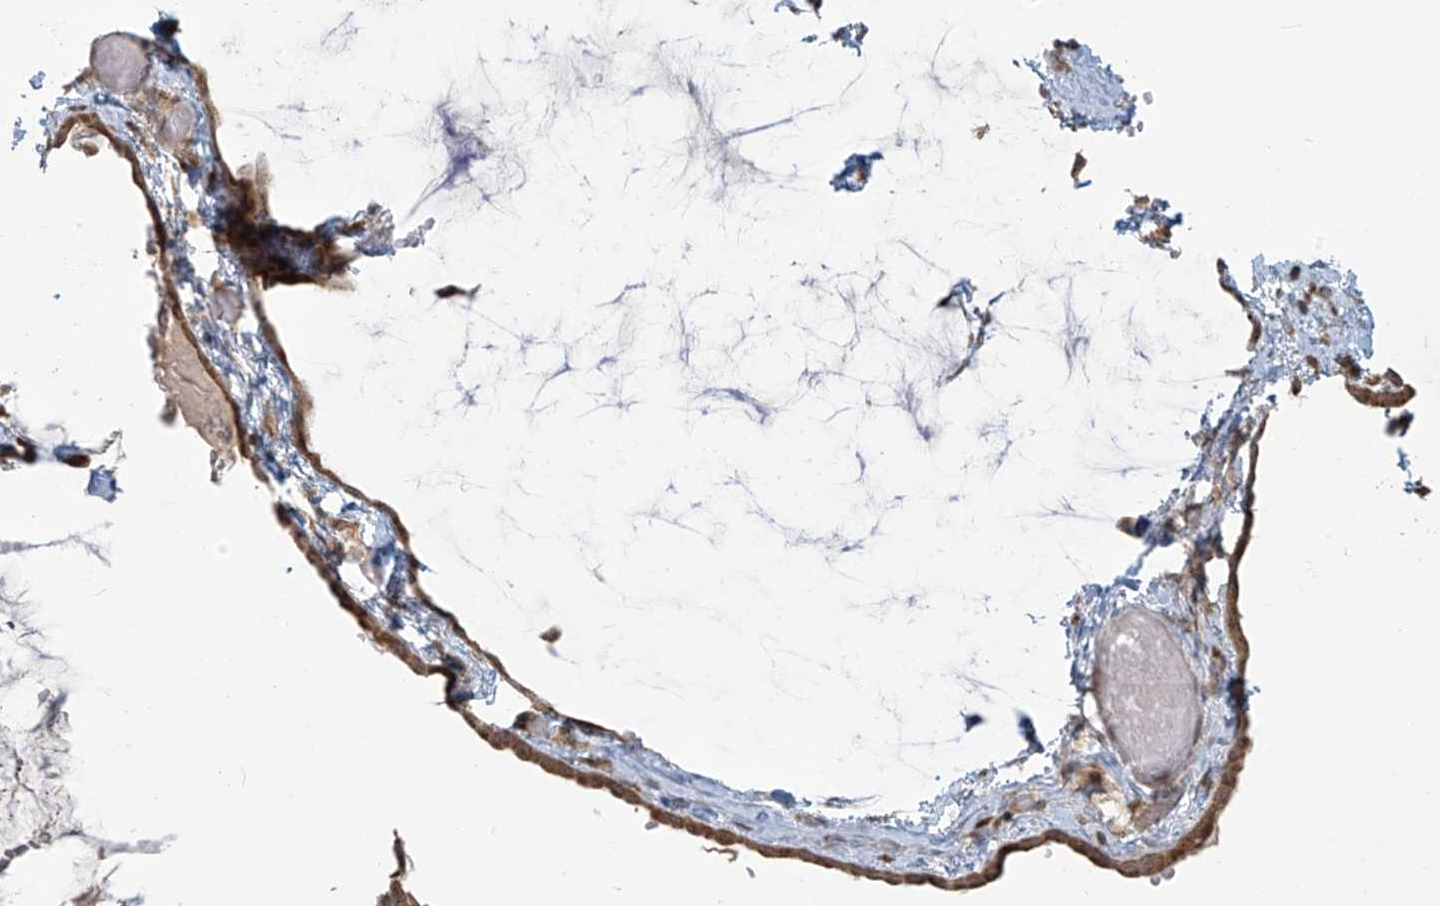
{"staining": {"intensity": "moderate", "quantity": ">75%", "location": "cytoplasmic/membranous"}, "tissue": "ovarian cancer", "cell_type": "Tumor cells", "image_type": "cancer", "snomed": [{"axis": "morphology", "description": "Cystadenocarcinoma, mucinous, NOS"}, {"axis": "topography", "description": "Ovary"}], "caption": "This is an image of immunohistochemistry staining of ovarian mucinous cystadenocarcinoma, which shows moderate staining in the cytoplasmic/membranous of tumor cells.", "gene": "PLEKHM3", "patient": {"sex": "female", "age": 39}}